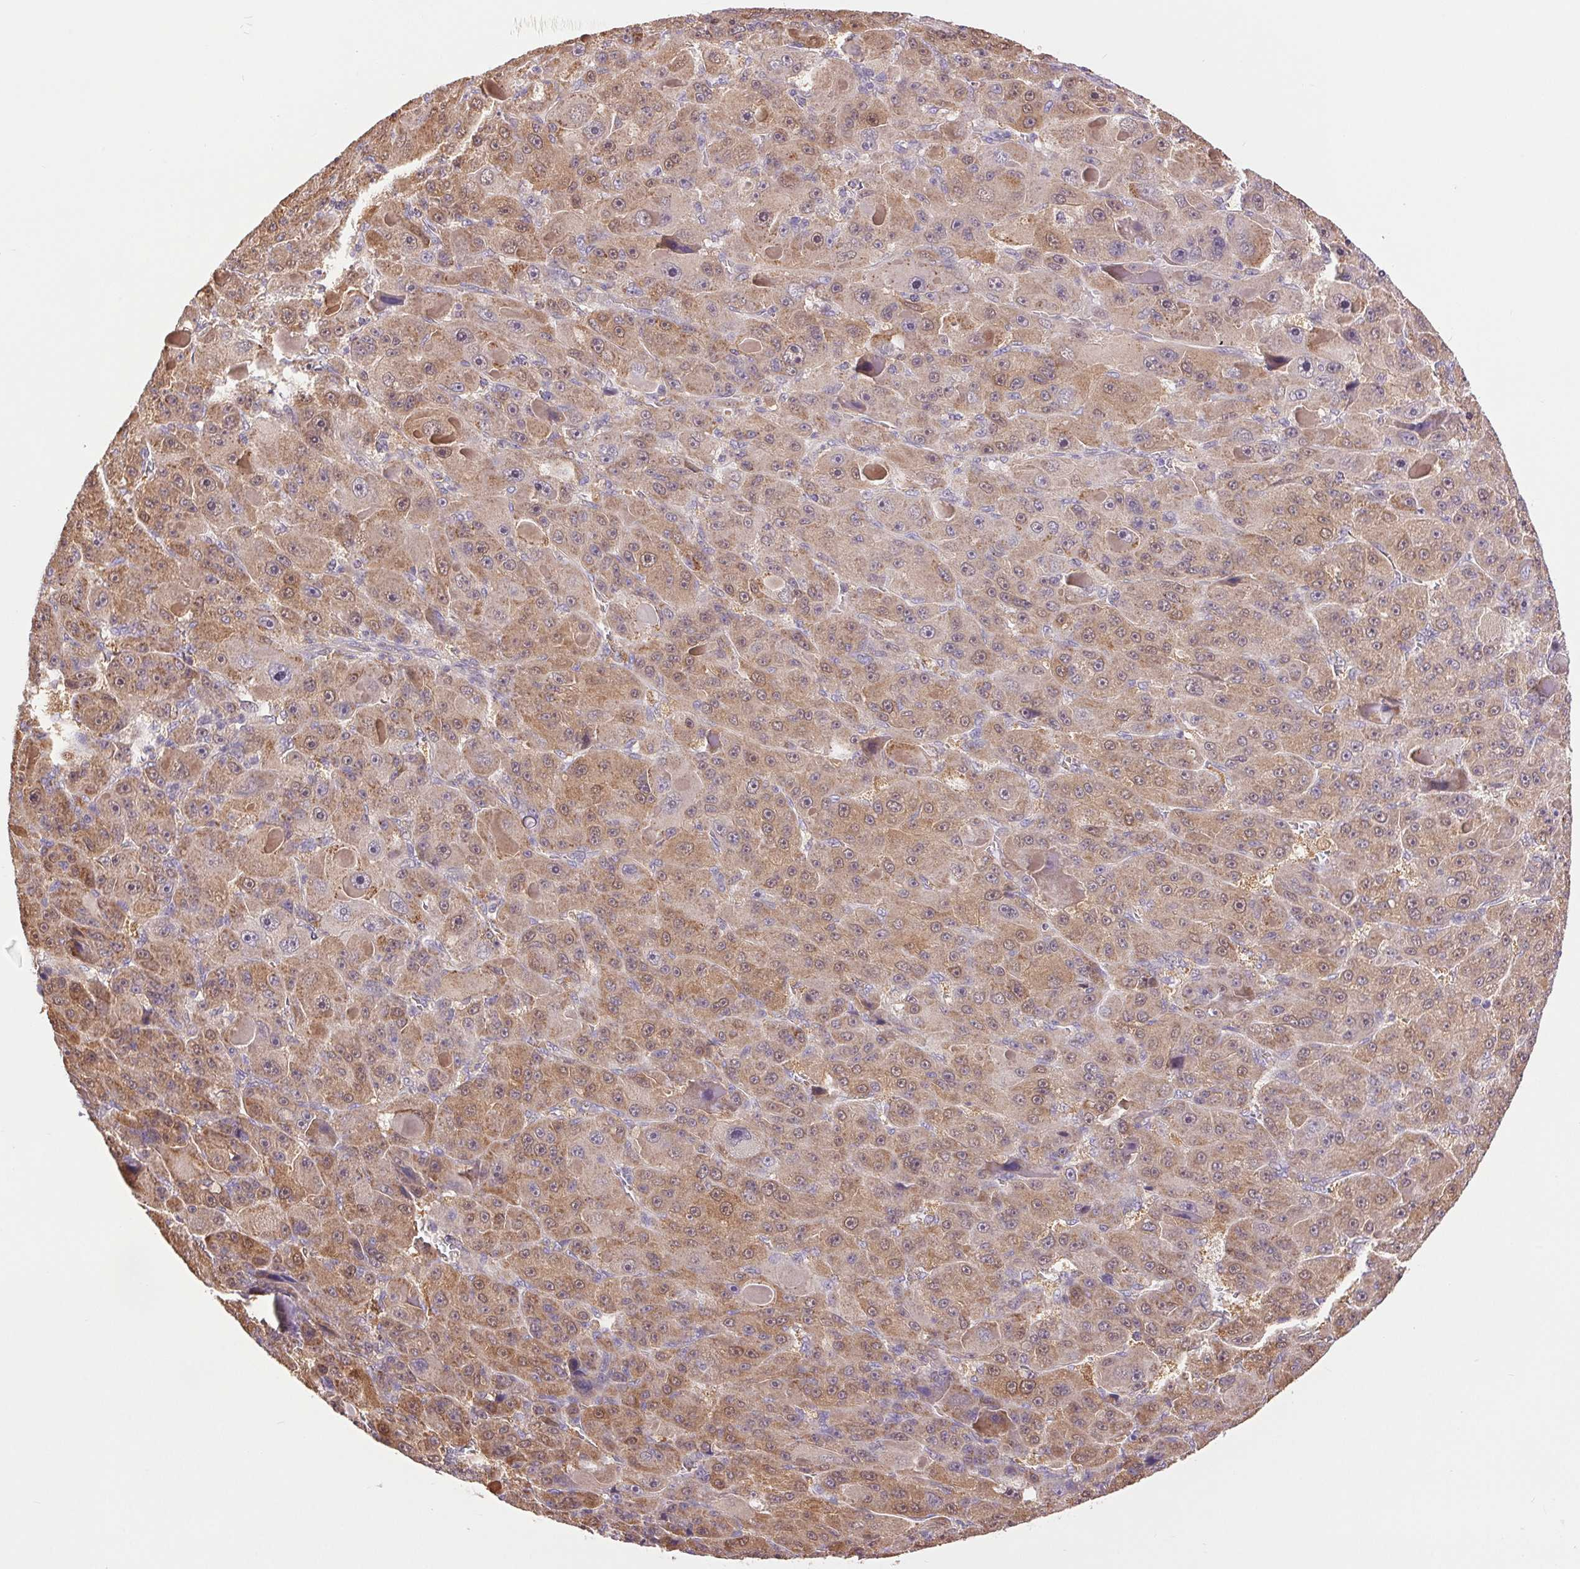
{"staining": {"intensity": "moderate", "quantity": ">75%", "location": "cytoplasmic/membranous"}, "tissue": "liver cancer", "cell_type": "Tumor cells", "image_type": "cancer", "snomed": [{"axis": "morphology", "description": "Carcinoma, Hepatocellular, NOS"}, {"axis": "topography", "description": "Liver"}], "caption": "Liver hepatocellular carcinoma stained with immunohistochemistry shows moderate cytoplasmic/membranous positivity in about >75% of tumor cells.", "gene": "DGUOK", "patient": {"sex": "male", "age": 76}}